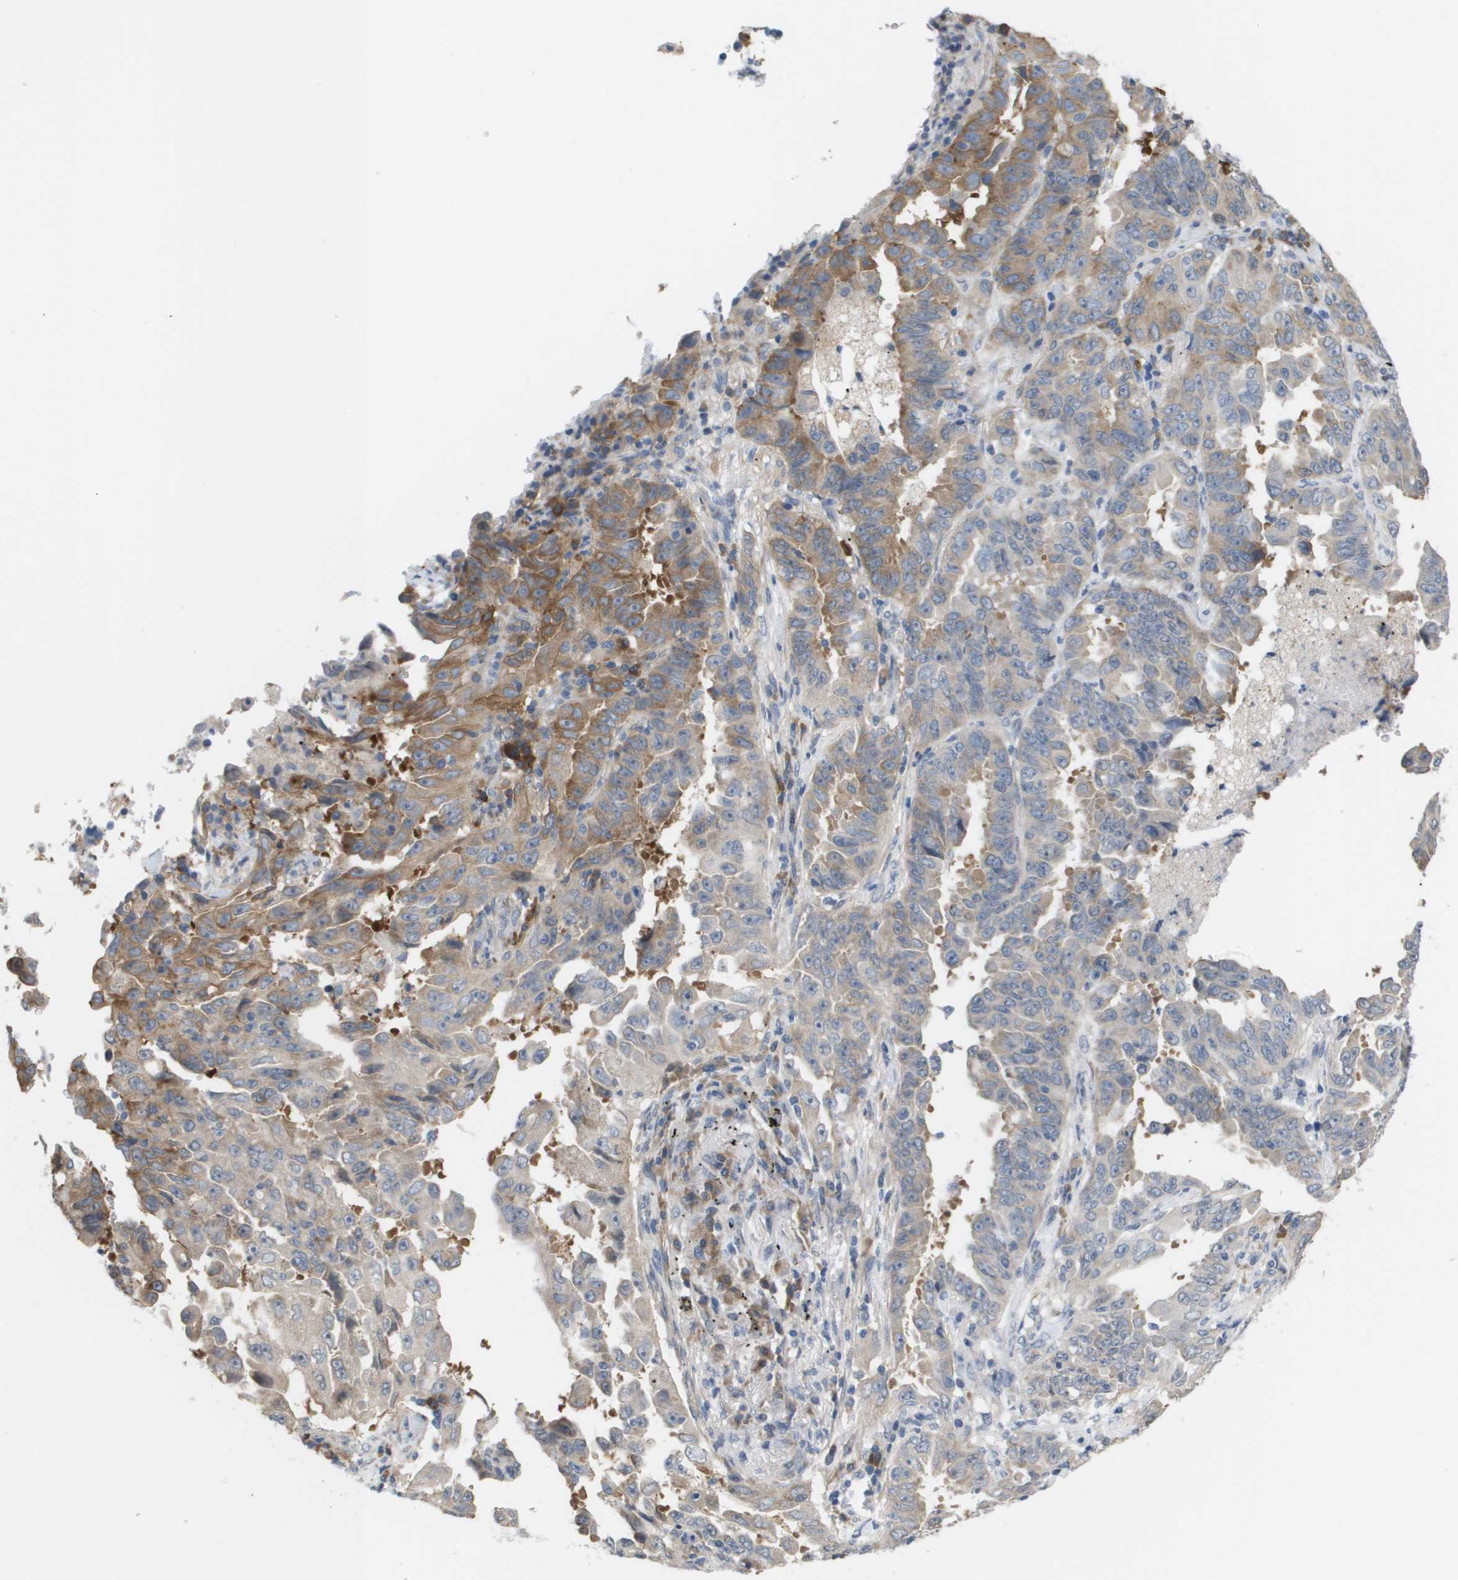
{"staining": {"intensity": "moderate", "quantity": "25%-75%", "location": "cytoplasmic/membranous"}, "tissue": "lung cancer", "cell_type": "Tumor cells", "image_type": "cancer", "snomed": [{"axis": "morphology", "description": "Adenocarcinoma, NOS"}, {"axis": "topography", "description": "Lung"}], "caption": "The micrograph exhibits a brown stain indicating the presence of a protein in the cytoplasmic/membranous of tumor cells in lung cancer (adenocarcinoma).", "gene": "MARCHF8", "patient": {"sex": "female", "age": 51}}